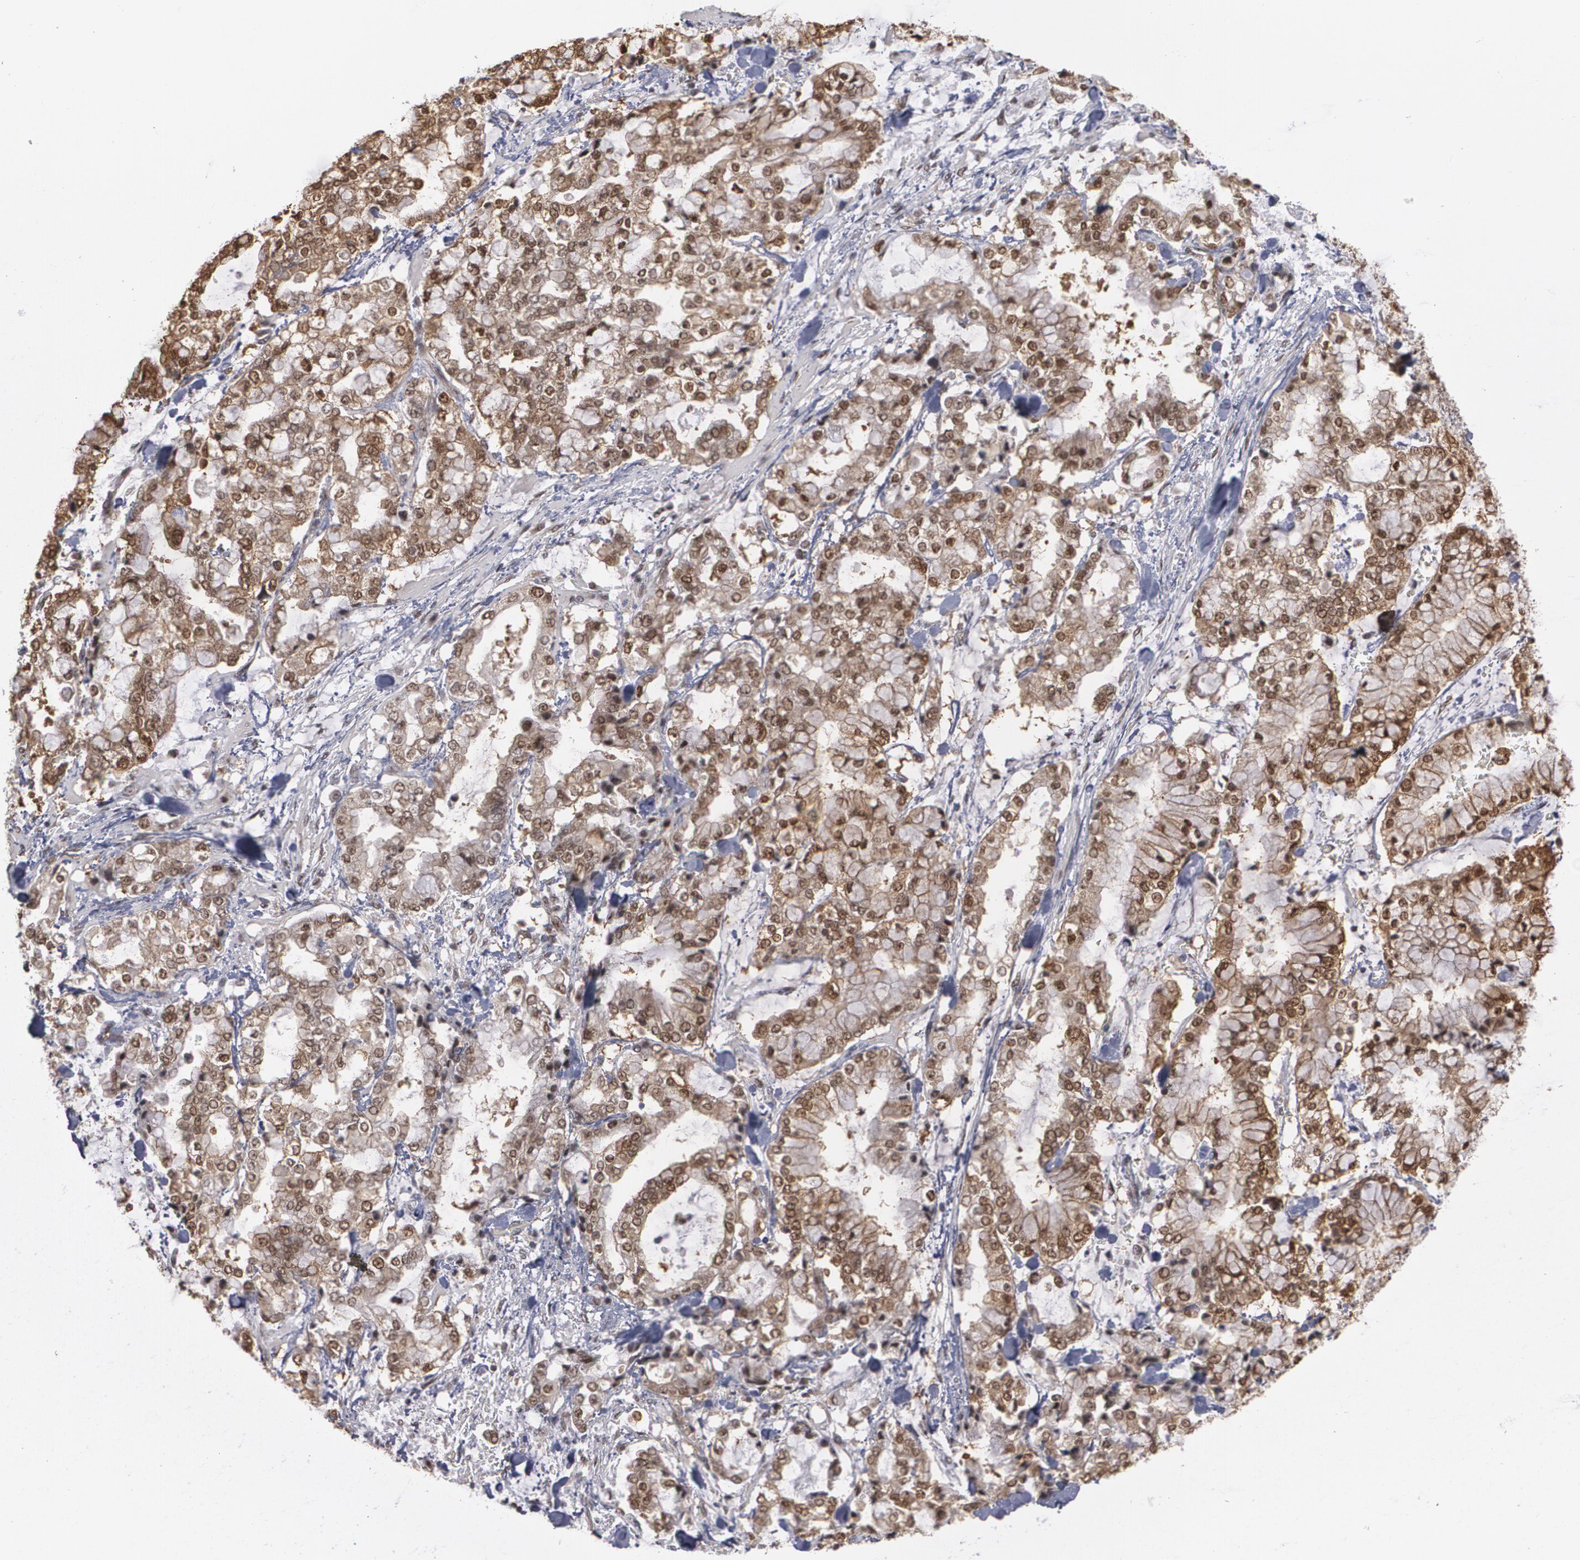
{"staining": {"intensity": "moderate", "quantity": ">75%", "location": "cytoplasmic/membranous,nuclear"}, "tissue": "stomach cancer", "cell_type": "Tumor cells", "image_type": "cancer", "snomed": [{"axis": "morphology", "description": "Normal tissue, NOS"}, {"axis": "morphology", "description": "Adenocarcinoma, NOS"}, {"axis": "topography", "description": "Stomach, upper"}, {"axis": "topography", "description": "Stomach"}], "caption": "Immunohistochemical staining of human stomach adenocarcinoma shows medium levels of moderate cytoplasmic/membranous and nuclear expression in approximately >75% of tumor cells.", "gene": "ZNF75A", "patient": {"sex": "male", "age": 76}}